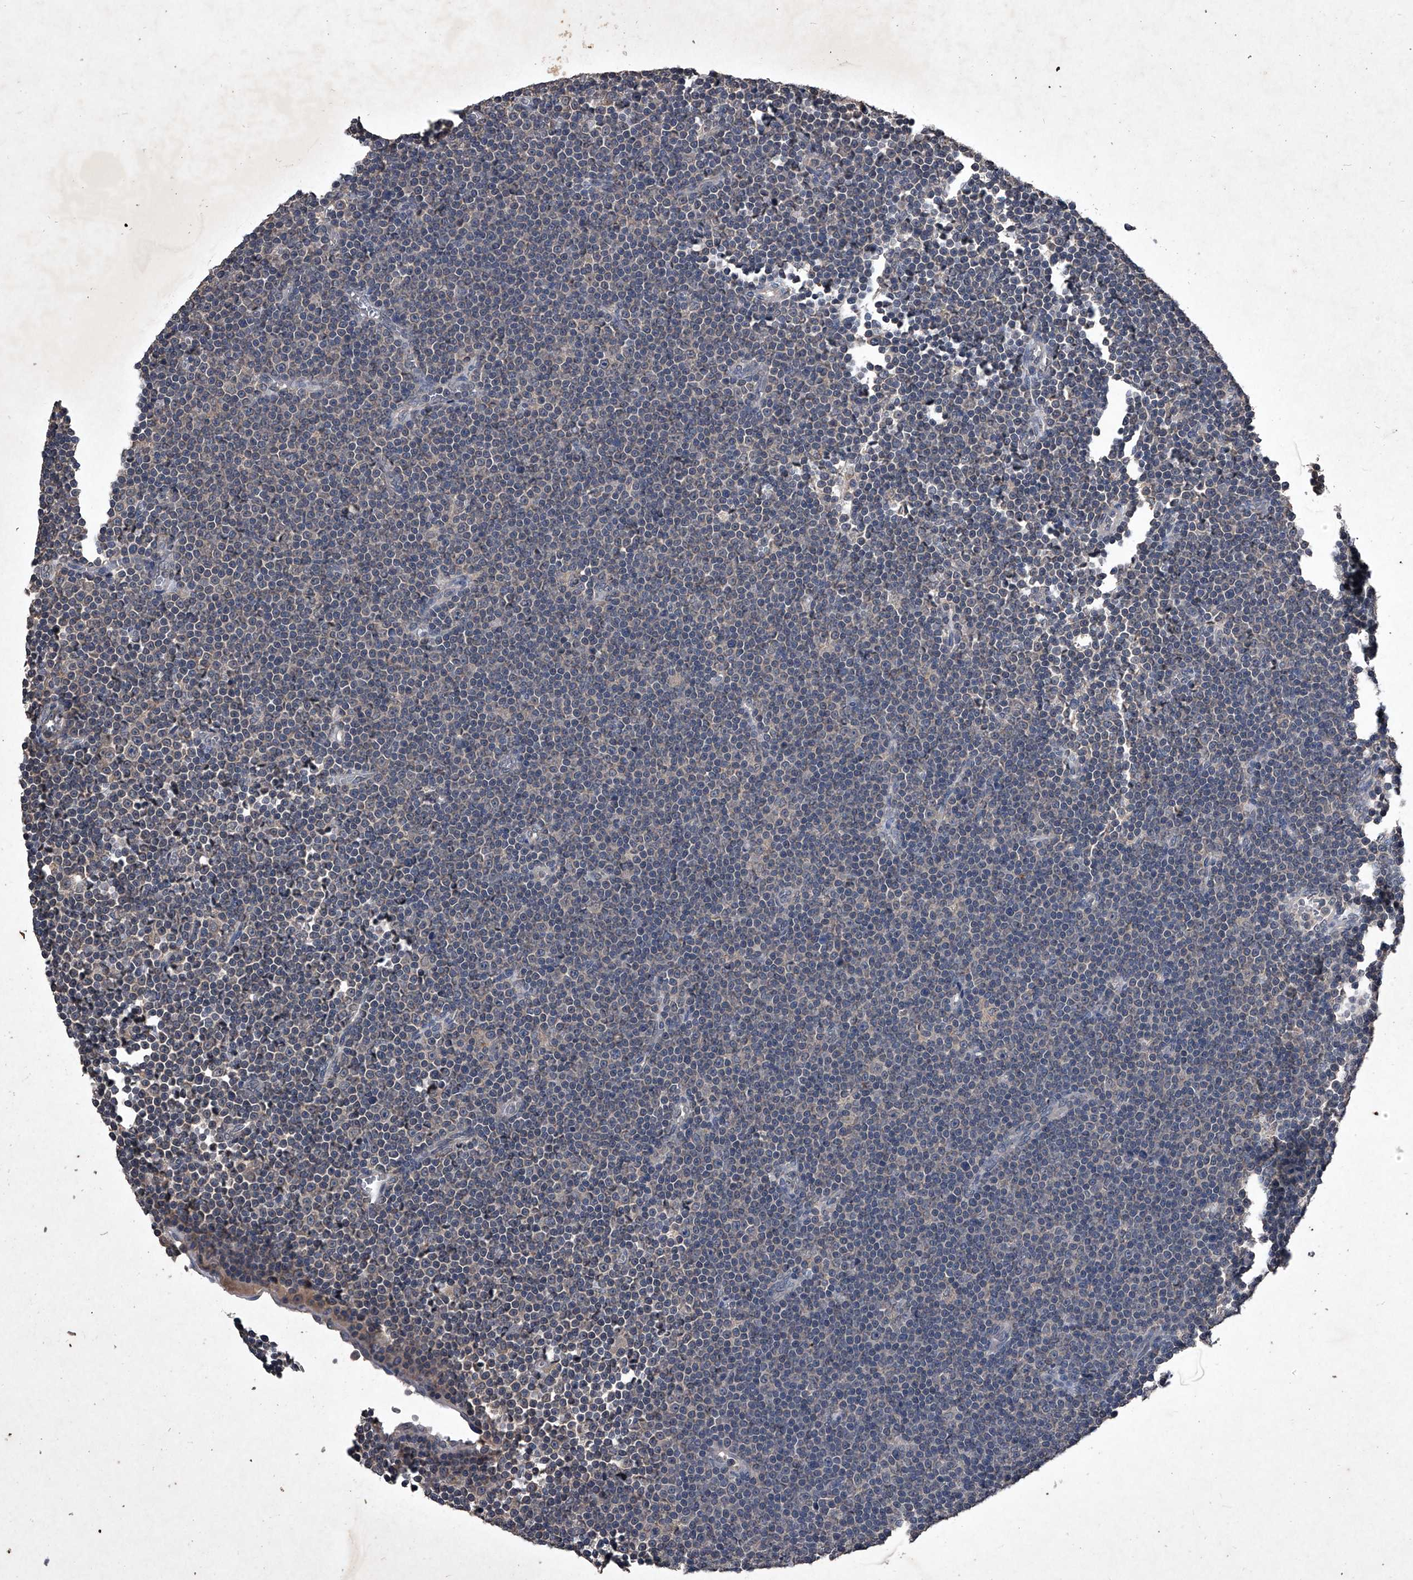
{"staining": {"intensity": "negative", "quantity": "none", "location": "none"}, "tissue": "lymphoma", "cell_type": "Tumor cells", "image_type": "cancer", "snomed": [{"axis": "morphology", "description": "Malignant lymphoma, non-Hodgkin's type, Low grade"}, {"axis": "topography", "description": "Lymph node"}], "caption": "Immunohistochemistry (IHC) histopathology image of malignant lymphoma, non-Hodgkin's type (low-grade) stained for a protein (brown), which reveals no expression in tumor cells.", "gene": "MAPKAP1", "patient": {"sex": "female", "age": 67}}